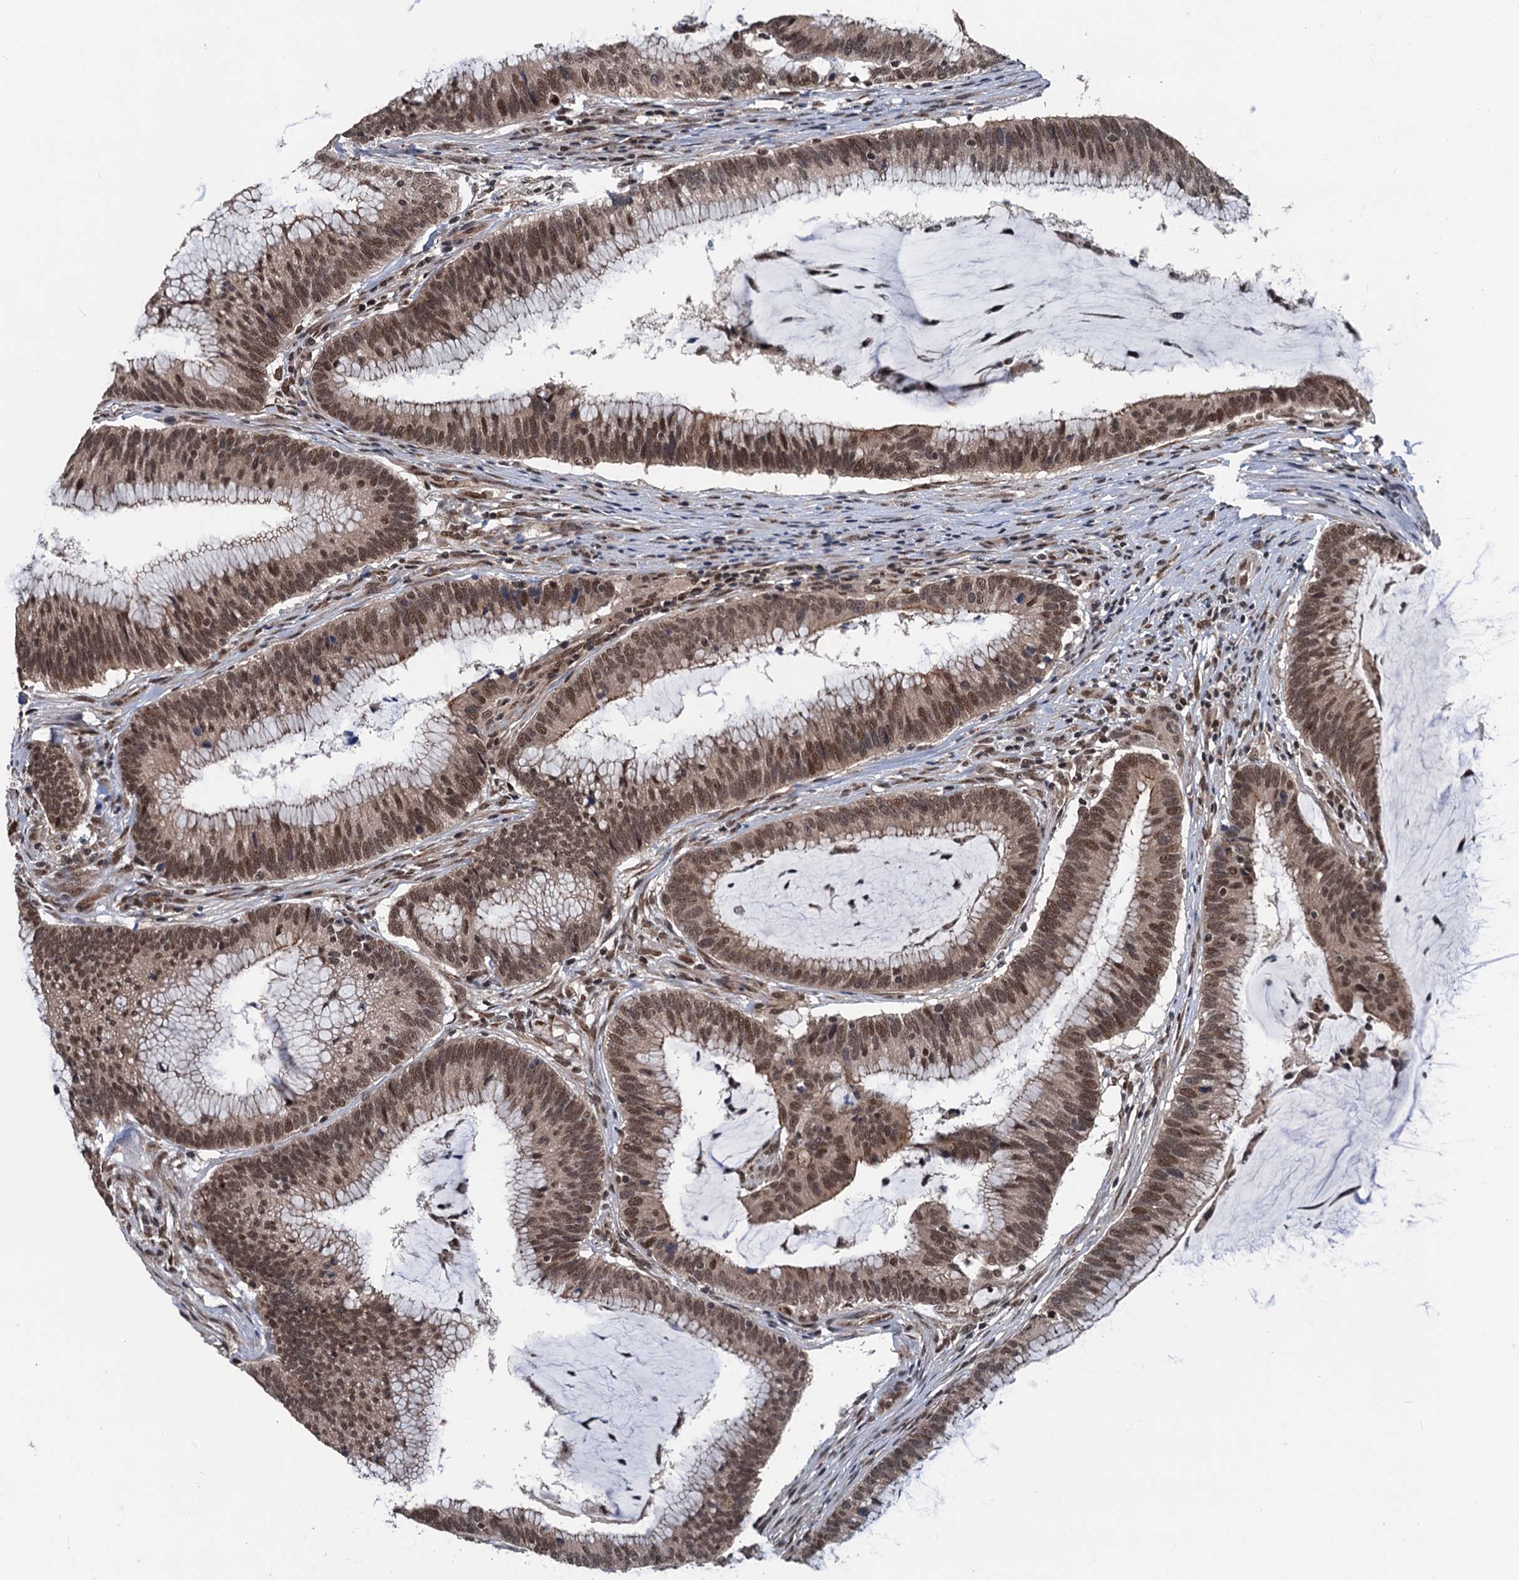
{"staining": {"intensity": "moderate", "quantity": ">75%", "location": "nuclear"}, "tissue": "colorectal cancer", "cell_type": "Tumor cells", "image_type": "cancer", "snomed": [{"axis": "morphology", "description": "Adenocarcinoma, NOS"}, {"axis": "topography", "description": "Rectum"}], "caption": "High-magnification brightfield microscopy of colorectal cancer (adenocarcinoma) stained with DAB (3,3'-diaminobenzidine) (brown) and counterstained with hematoxylin (blue). tumor cells exhibit moderate nuclear positivity is present in approximately>75% of cells.", "gene": "RASSF4", "patient": {"sex": "female", "age": 77}}